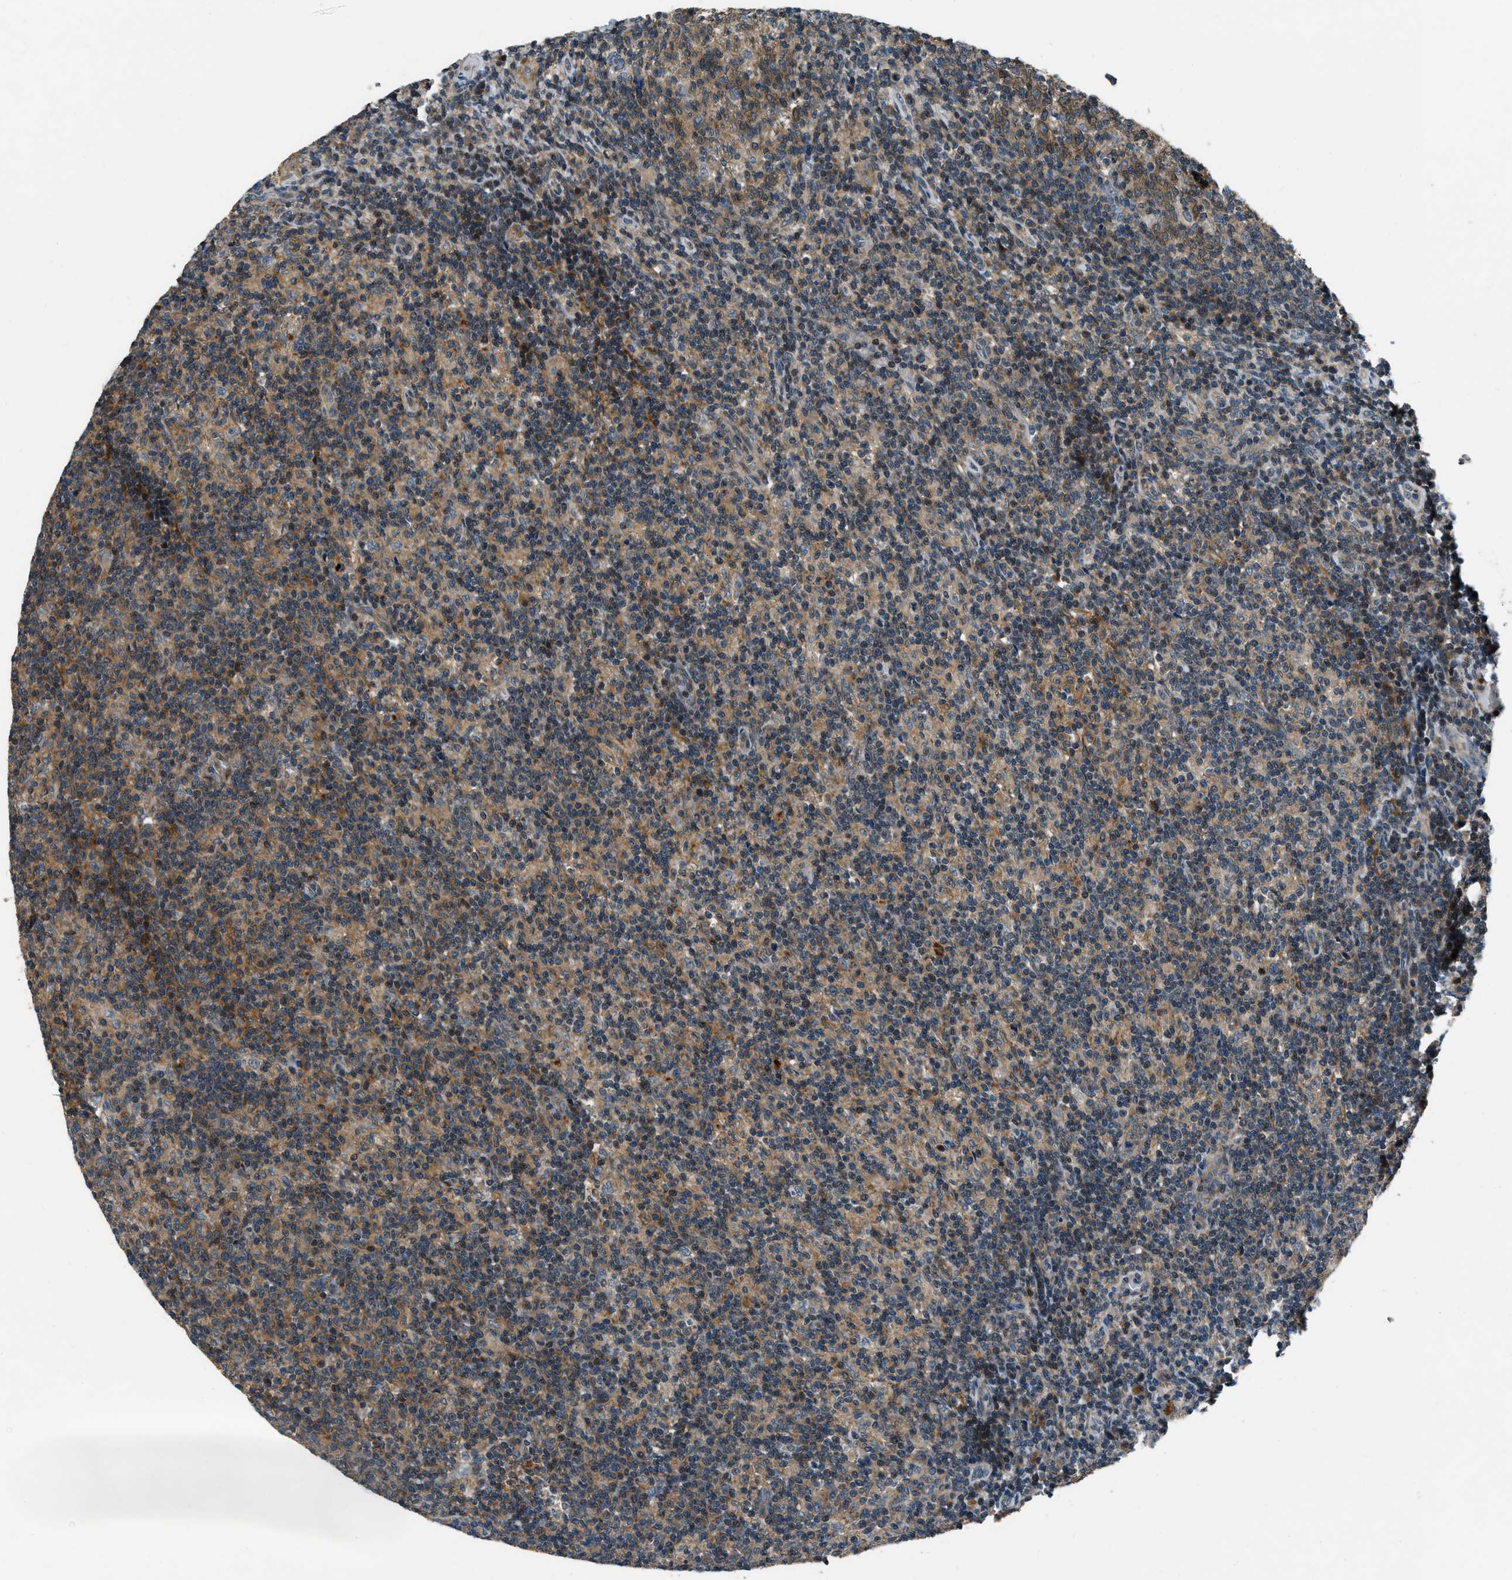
{"staining": {"intensity": "moderate", "quantity": ">75%", "location": "cytoplasmic/membranous"}, "tissue": "lymph node", "cell_type": "Germinal center cells", "image_type": "normal", "snomed": [{"axis": "morphology", "description": "Normal tissue, NOS"}, {"axis": "morphology", "description": "Inflammation, NOS"}, {"axis": "topography", "description": "Lymph node"}], "caption": "Immunohistochemistry of normal lymph node demonstrates medium levels of moderate cytoplasmic/membranous positivity in approximately >75% of germinal center cells.", "gene": "NUDCD3", "patient": {"sex": "male", "age": 55}}